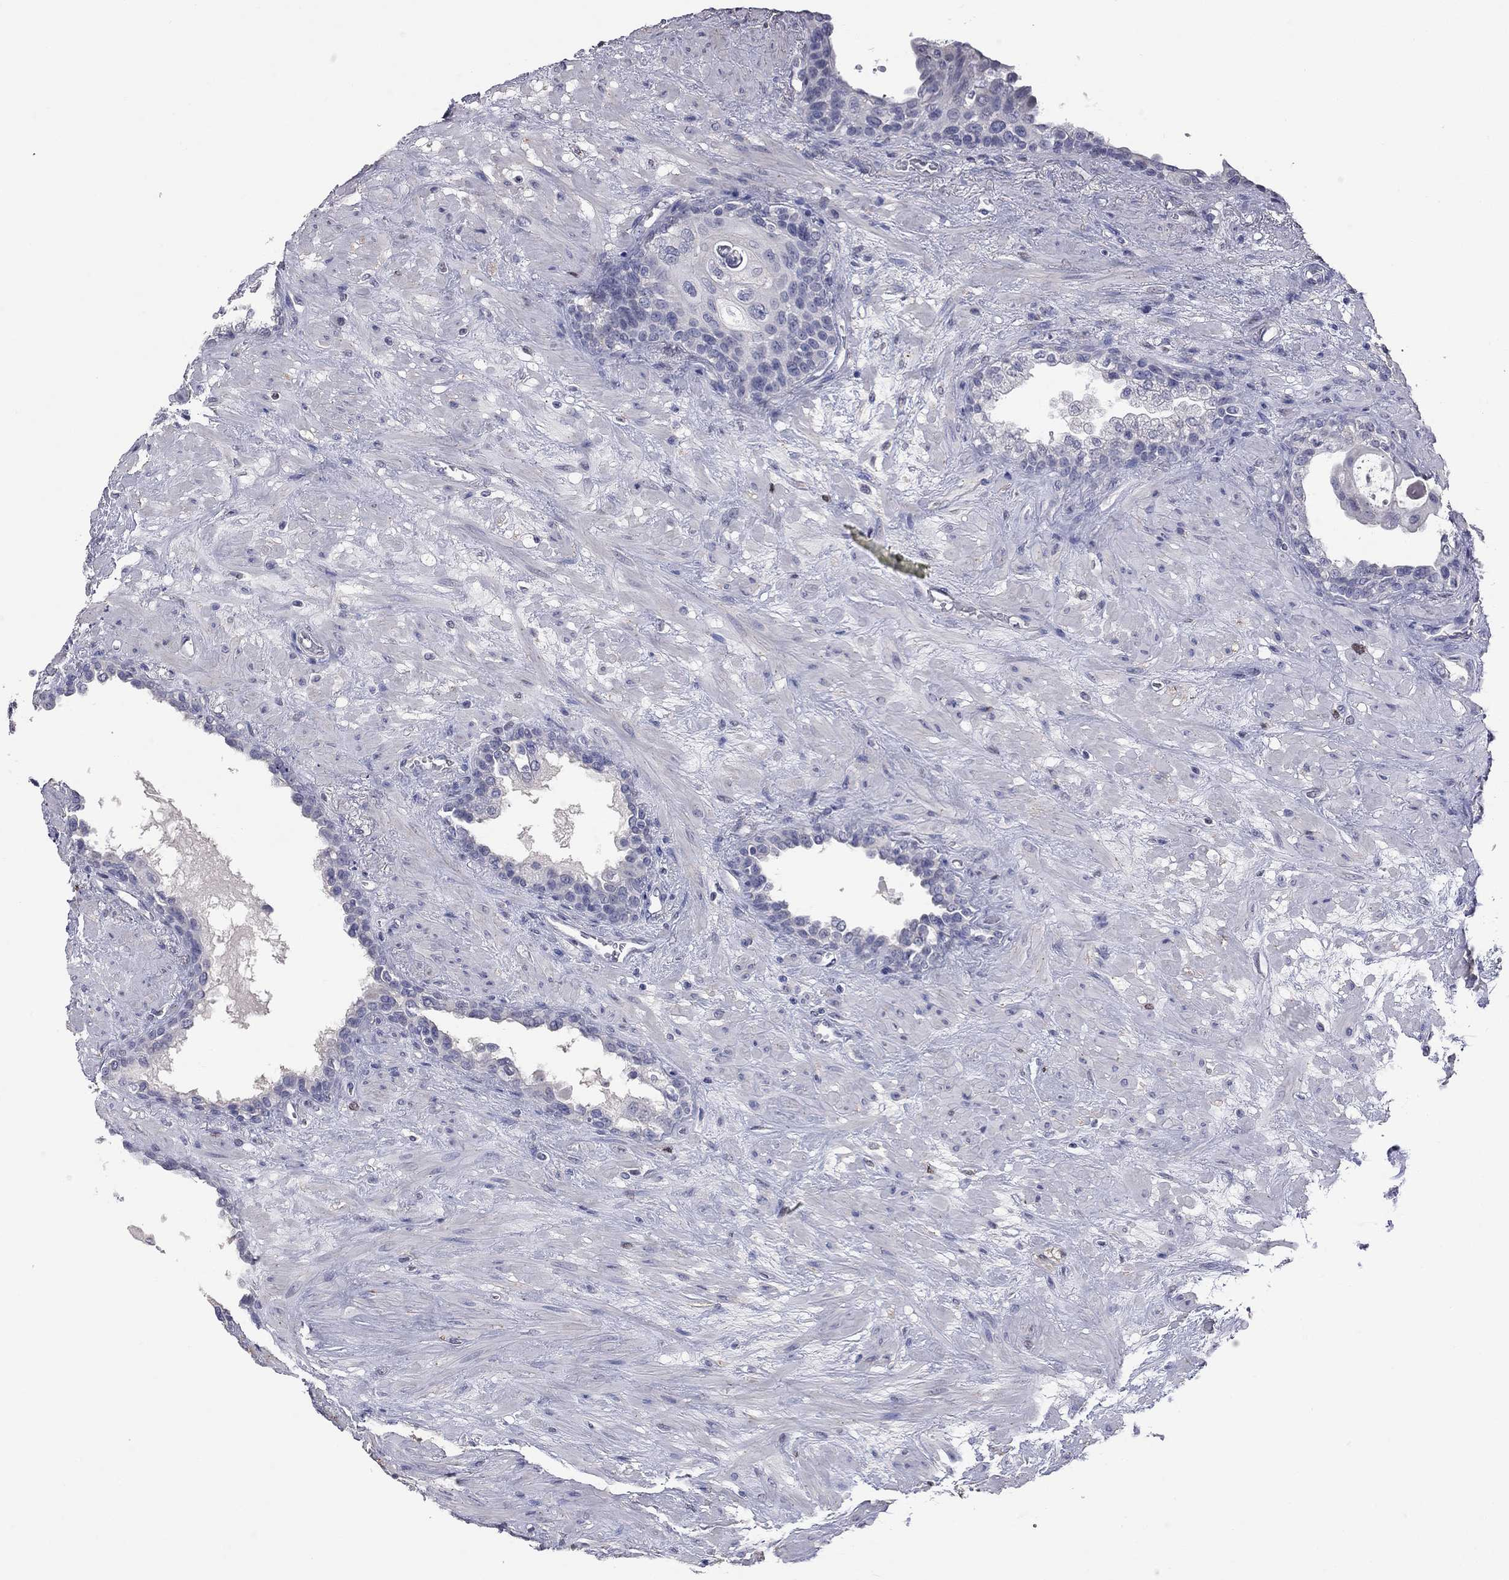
{"staining": {"intensity": "negative", "quantity": "none", "location": "none"}, "tissue": "prostate", "cell_type": "Glandular cells", "image_type": "normal", "snomed": [{"axis": "morphology", "description": "Normal tissue, NOS"}, {"axis": "topography", "description": "Prostate"}], "caption": "An immunohistochemistry (IHC) micrograph of normal prostate is shown. There is no staining in glandular cells of prostate. (Brightfield microscopy of DAB immunohistochemistry at high magnification).", "gene": "HYLS1", "patient": {"sex": "male", "age": 63}}